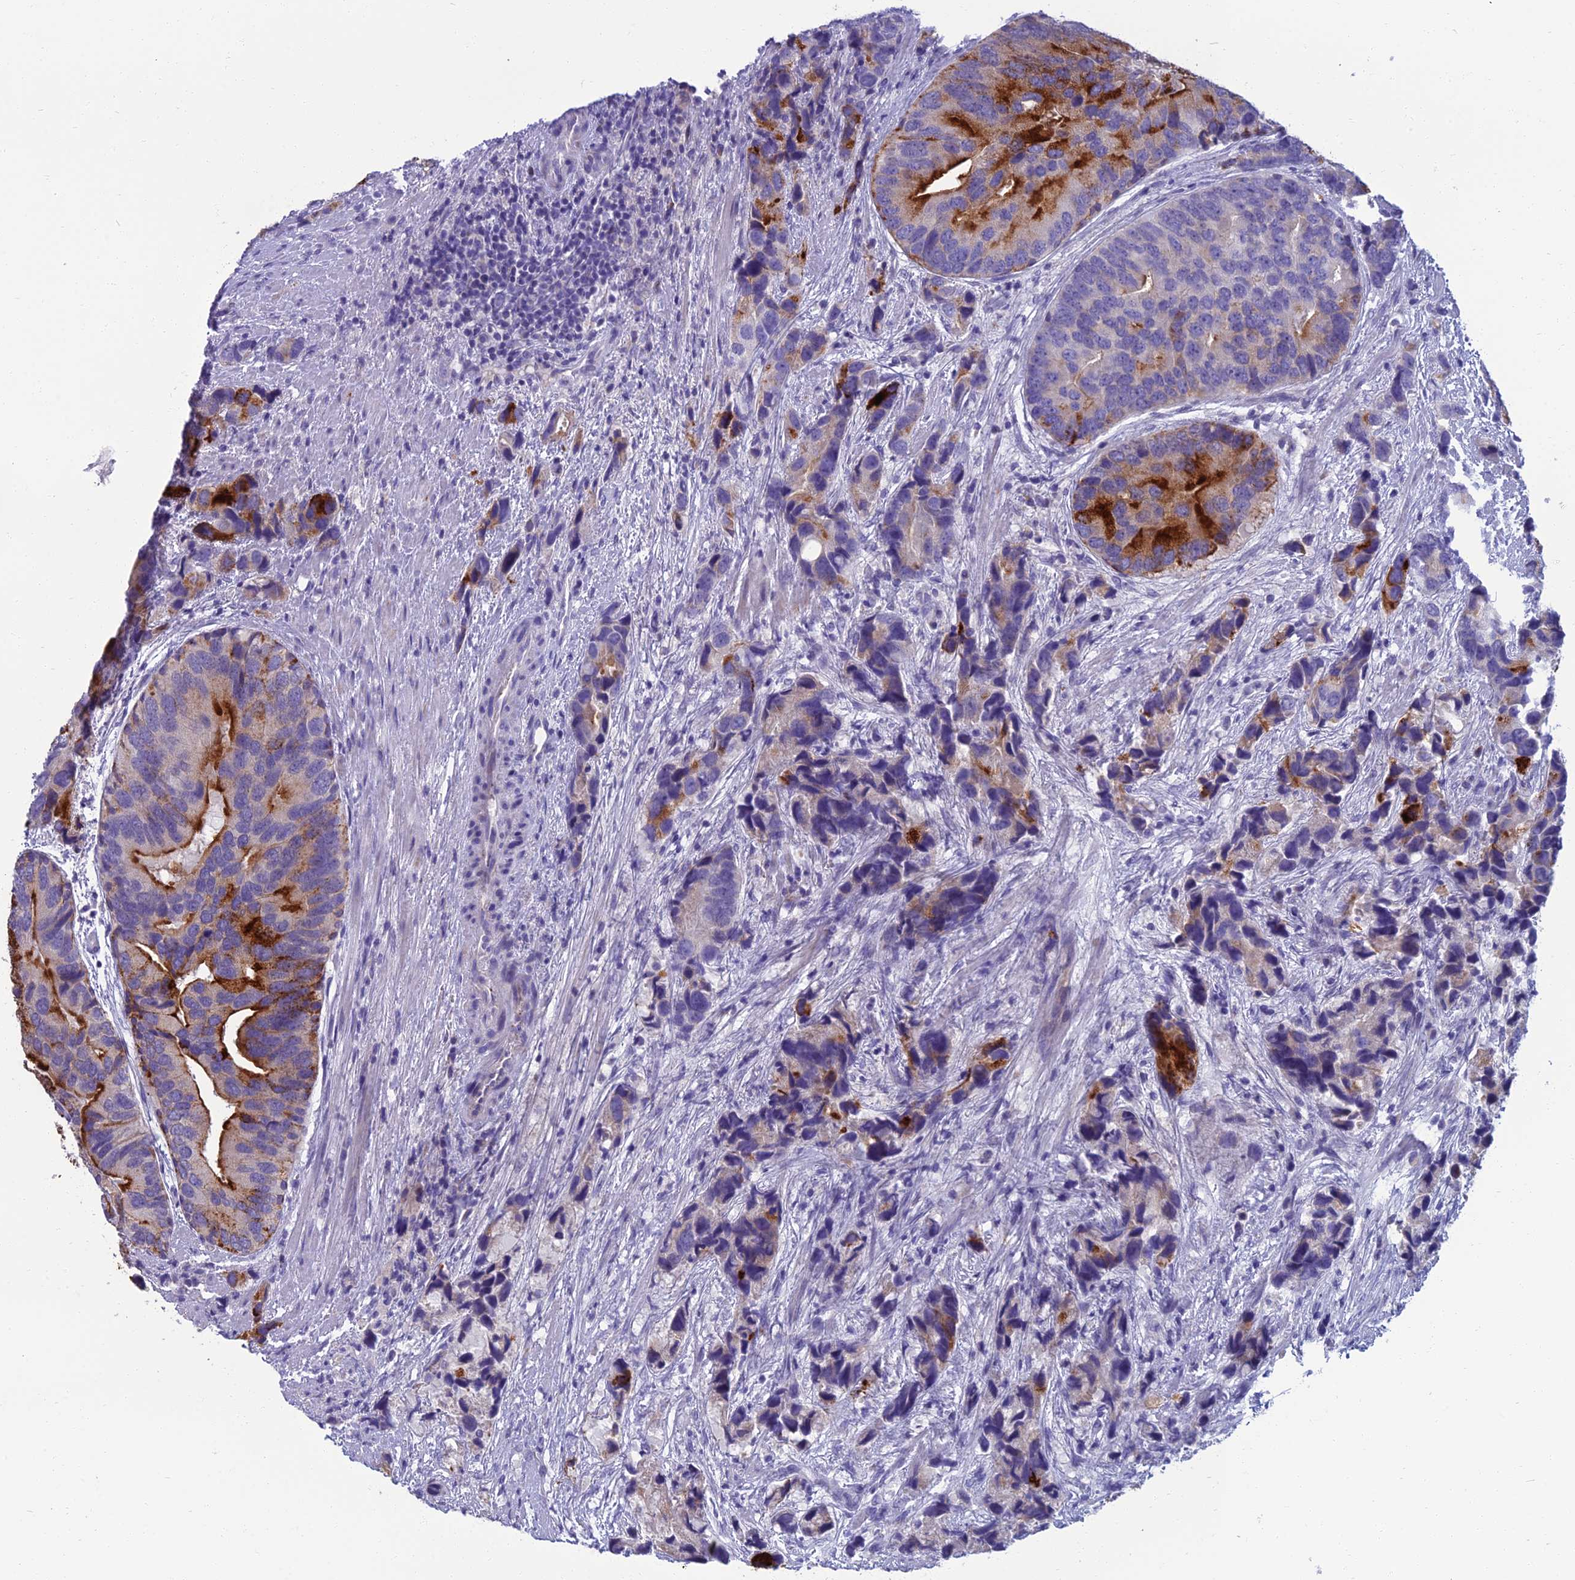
{"staining": {"intensity": "strong", "quantity": "25%-75%", "location": "cytoplasmic/membranous"}, "tissue": "prostate cancer", "cell_type": "Tumor cells", "image_type": "cancer", "snomed": [{"axis": "morphology", "description": "Adenocarcinoma, High grade"}, {"axis": "topography", "description": "Prostate"}], "caption": "Tumor cells demonstrate high levels of strong cytoplasmic/membranous positivity in about 25%-75% of cells in human prostate adenocarcinoma (high-grade).", "gene": "SPTLC3", "patient": {"sex": "male", "age": 62}}